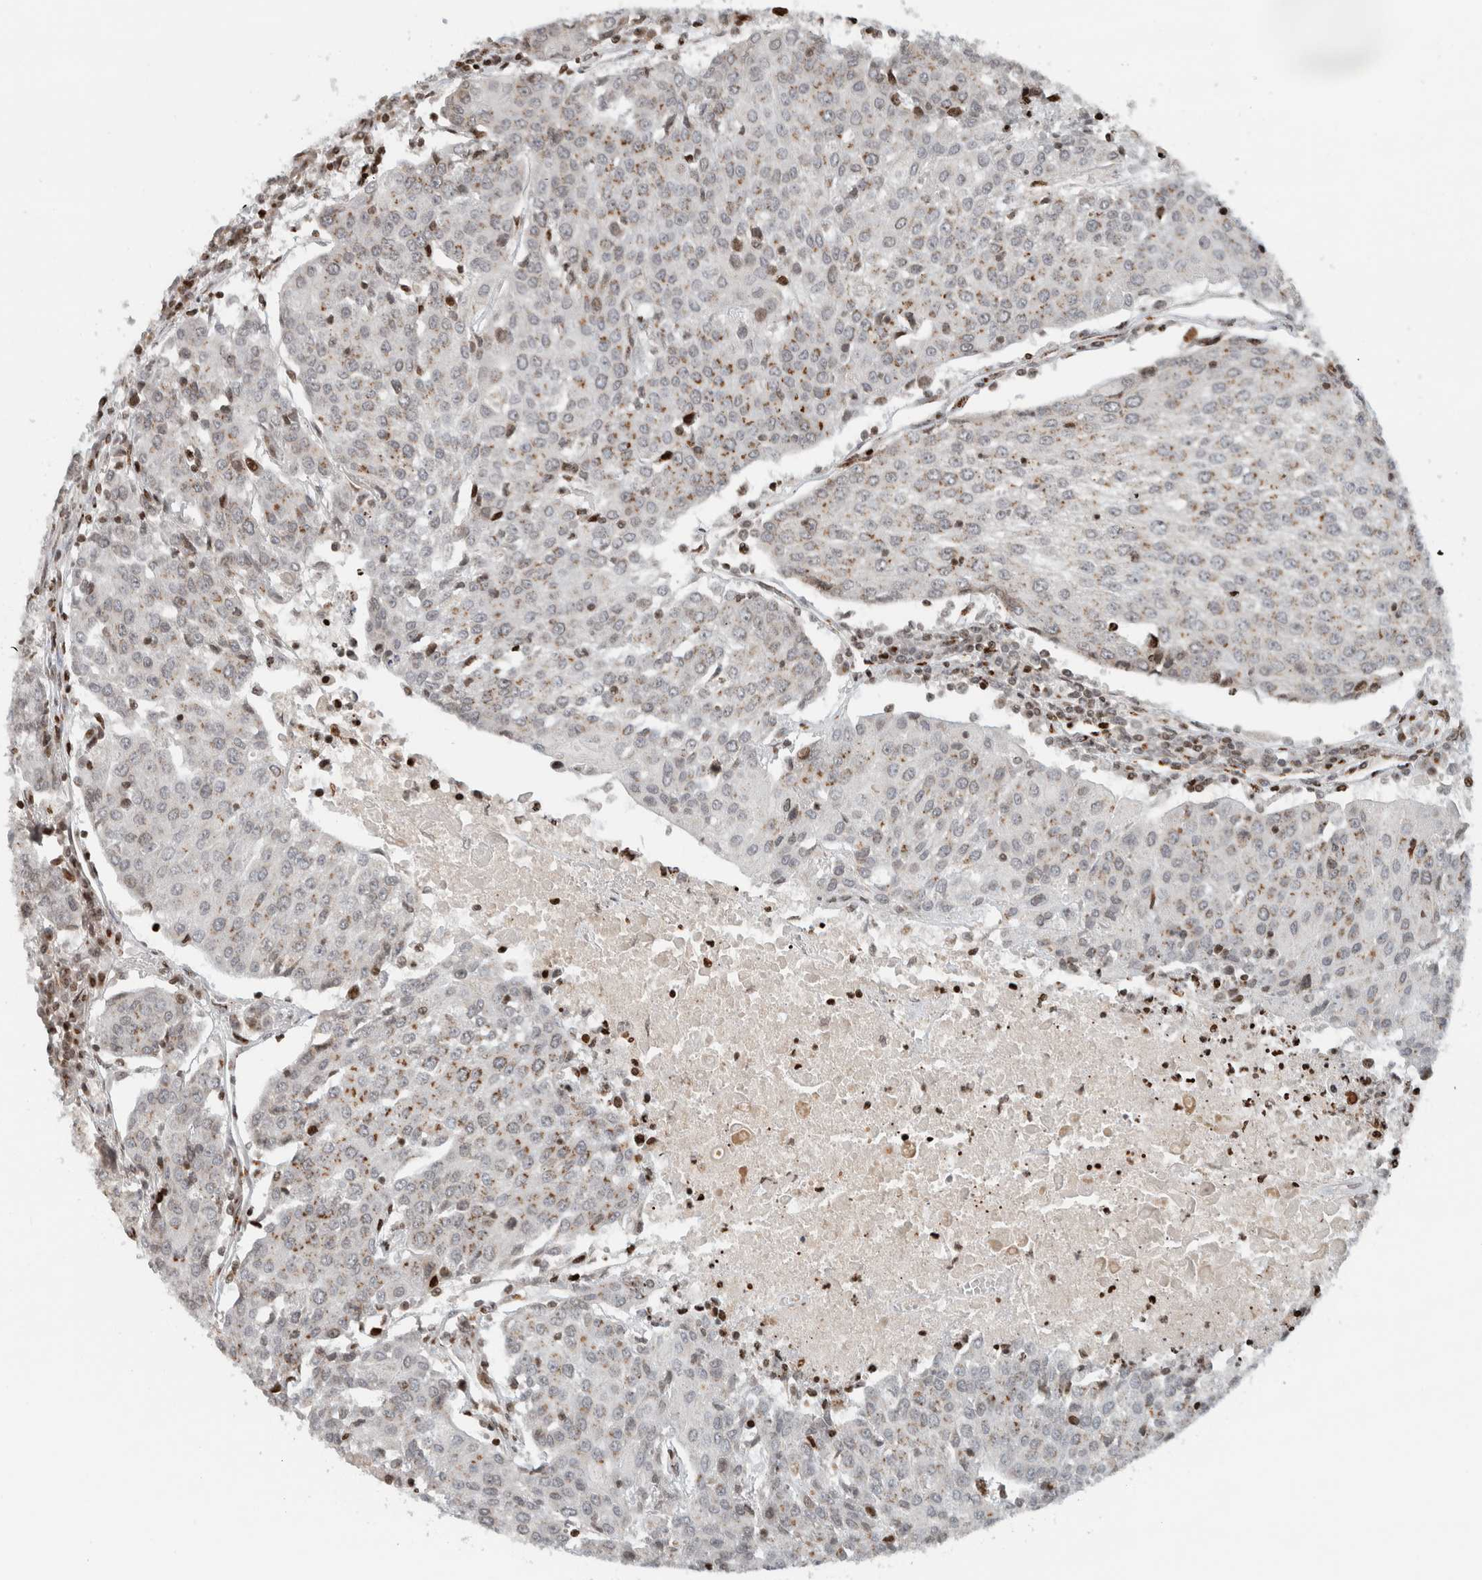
{"staining": {"intensity": "moderate", "quantity": "25%-75%", "location": "cytoplasmic/membranous"}, "tissue": "urothelial cancer", "cell_type": "Tumor cells", "image_type": "cancer", "snomed": [{"axis": "morphology", "description": "Urothelial carcinoma, High grade"}, {"axis": "topography", "description": "Urinary bladder"}], "caption": "High-grade urothelial carcinoma stained with a protein marker shows moderate staining in tumor cells.", "gene": "GINS4", "patient": {"sex": "female", "age": 85}}